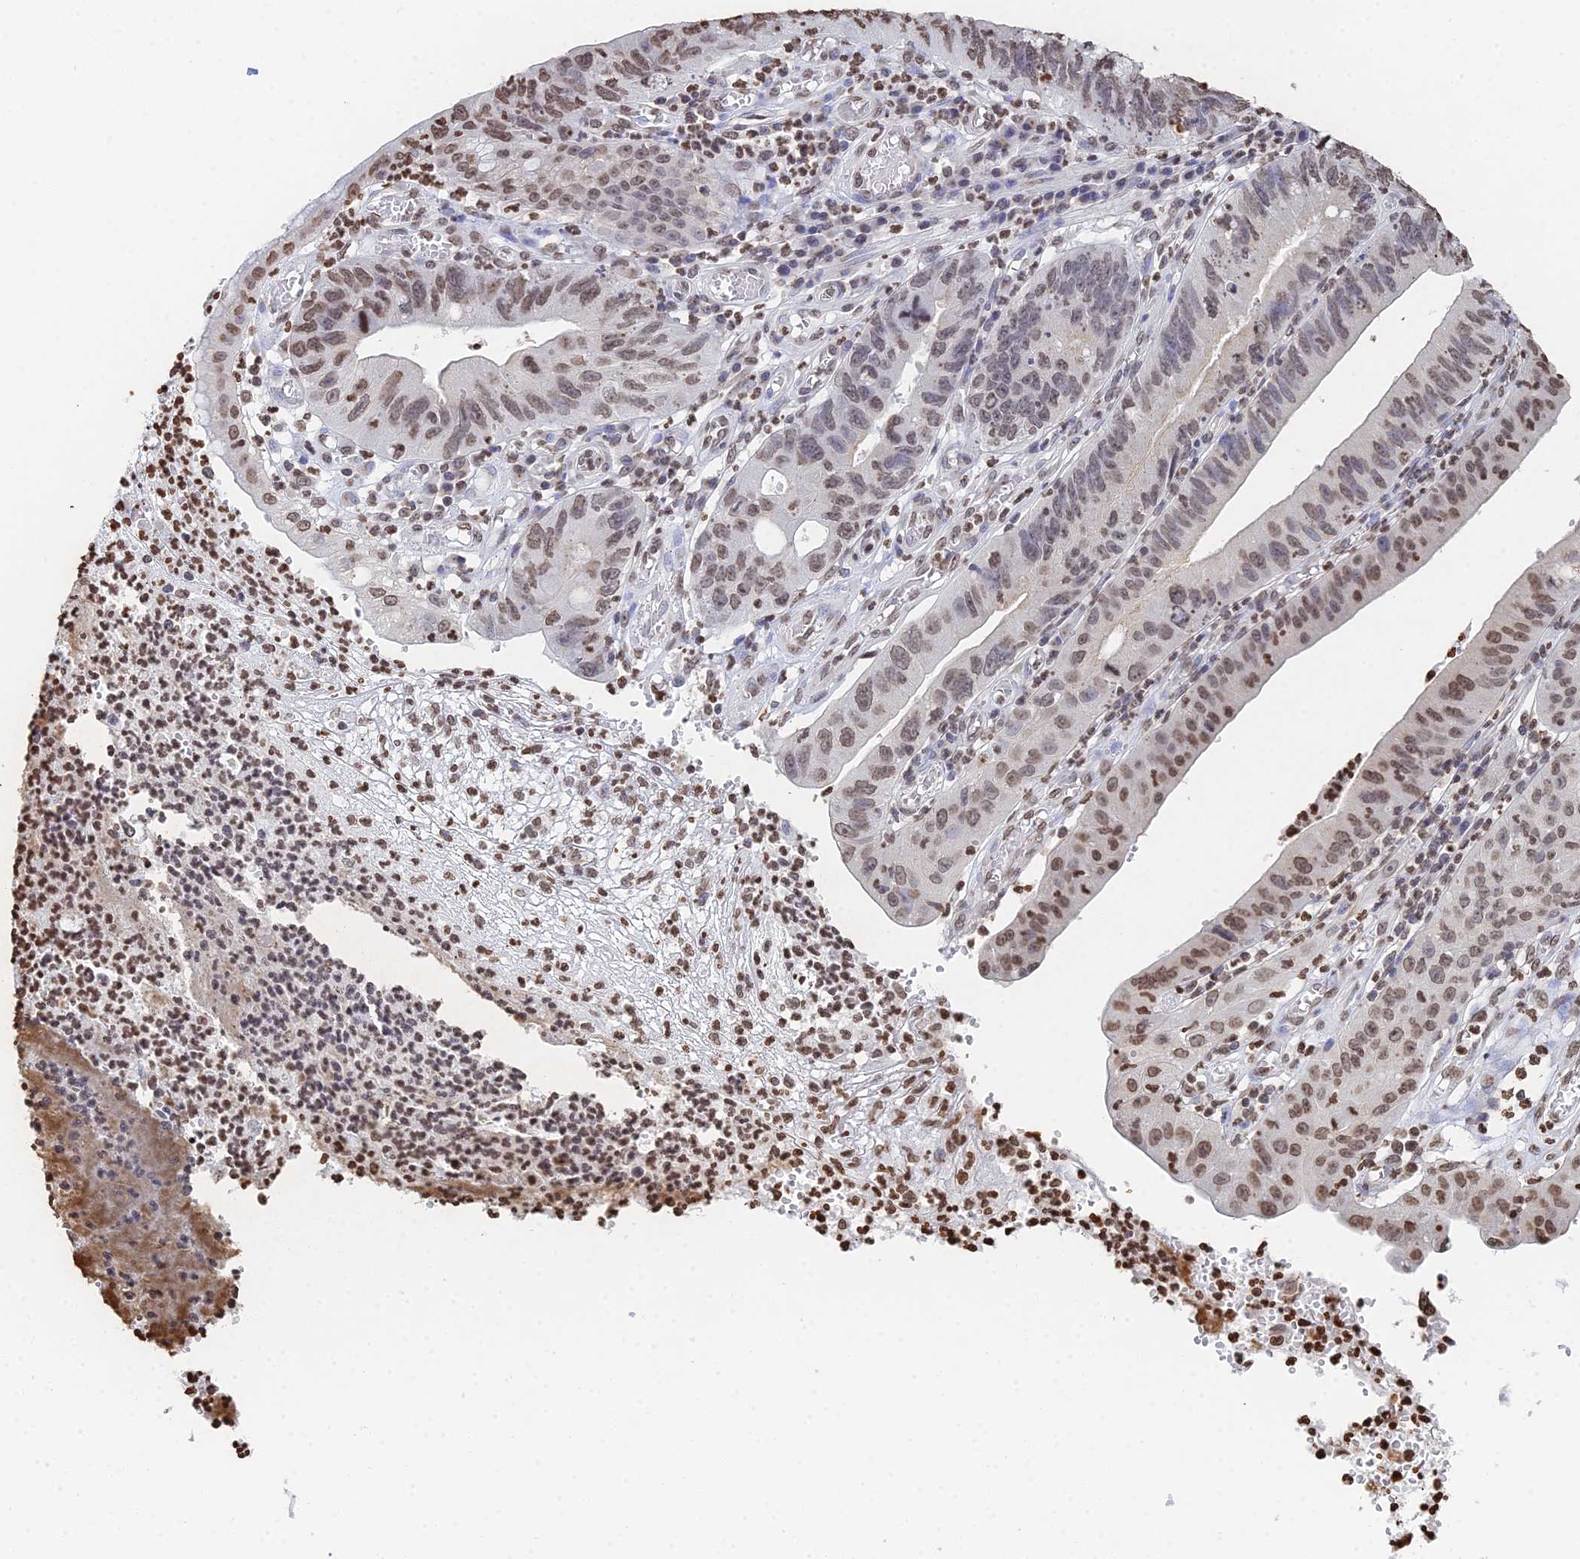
{"staining": {"intensity": "moderate", "quantity": "<25%", "location": "nuclear"}, "tissue": "stomach cancer", "cell_type": "Tumor cells", "image_type": "cancer", "snomed": [{"axis": "morphology", "description": "Adenocarcinoma, NOS"}, {"axis": "topography", "description": "Stomach"}], "caption": "Immunohistochemical staining of stomach adenocarcinoma demonstrates moderate nuclear protein expression in about <25% of tumor cells. The protein of interest is stained brown, and the nuclei are stained in blue (DAB IHC with brightfield microscopy, high magnification).", "gene": "GBP3", "patient": {"sex": "male", "age": 59}}